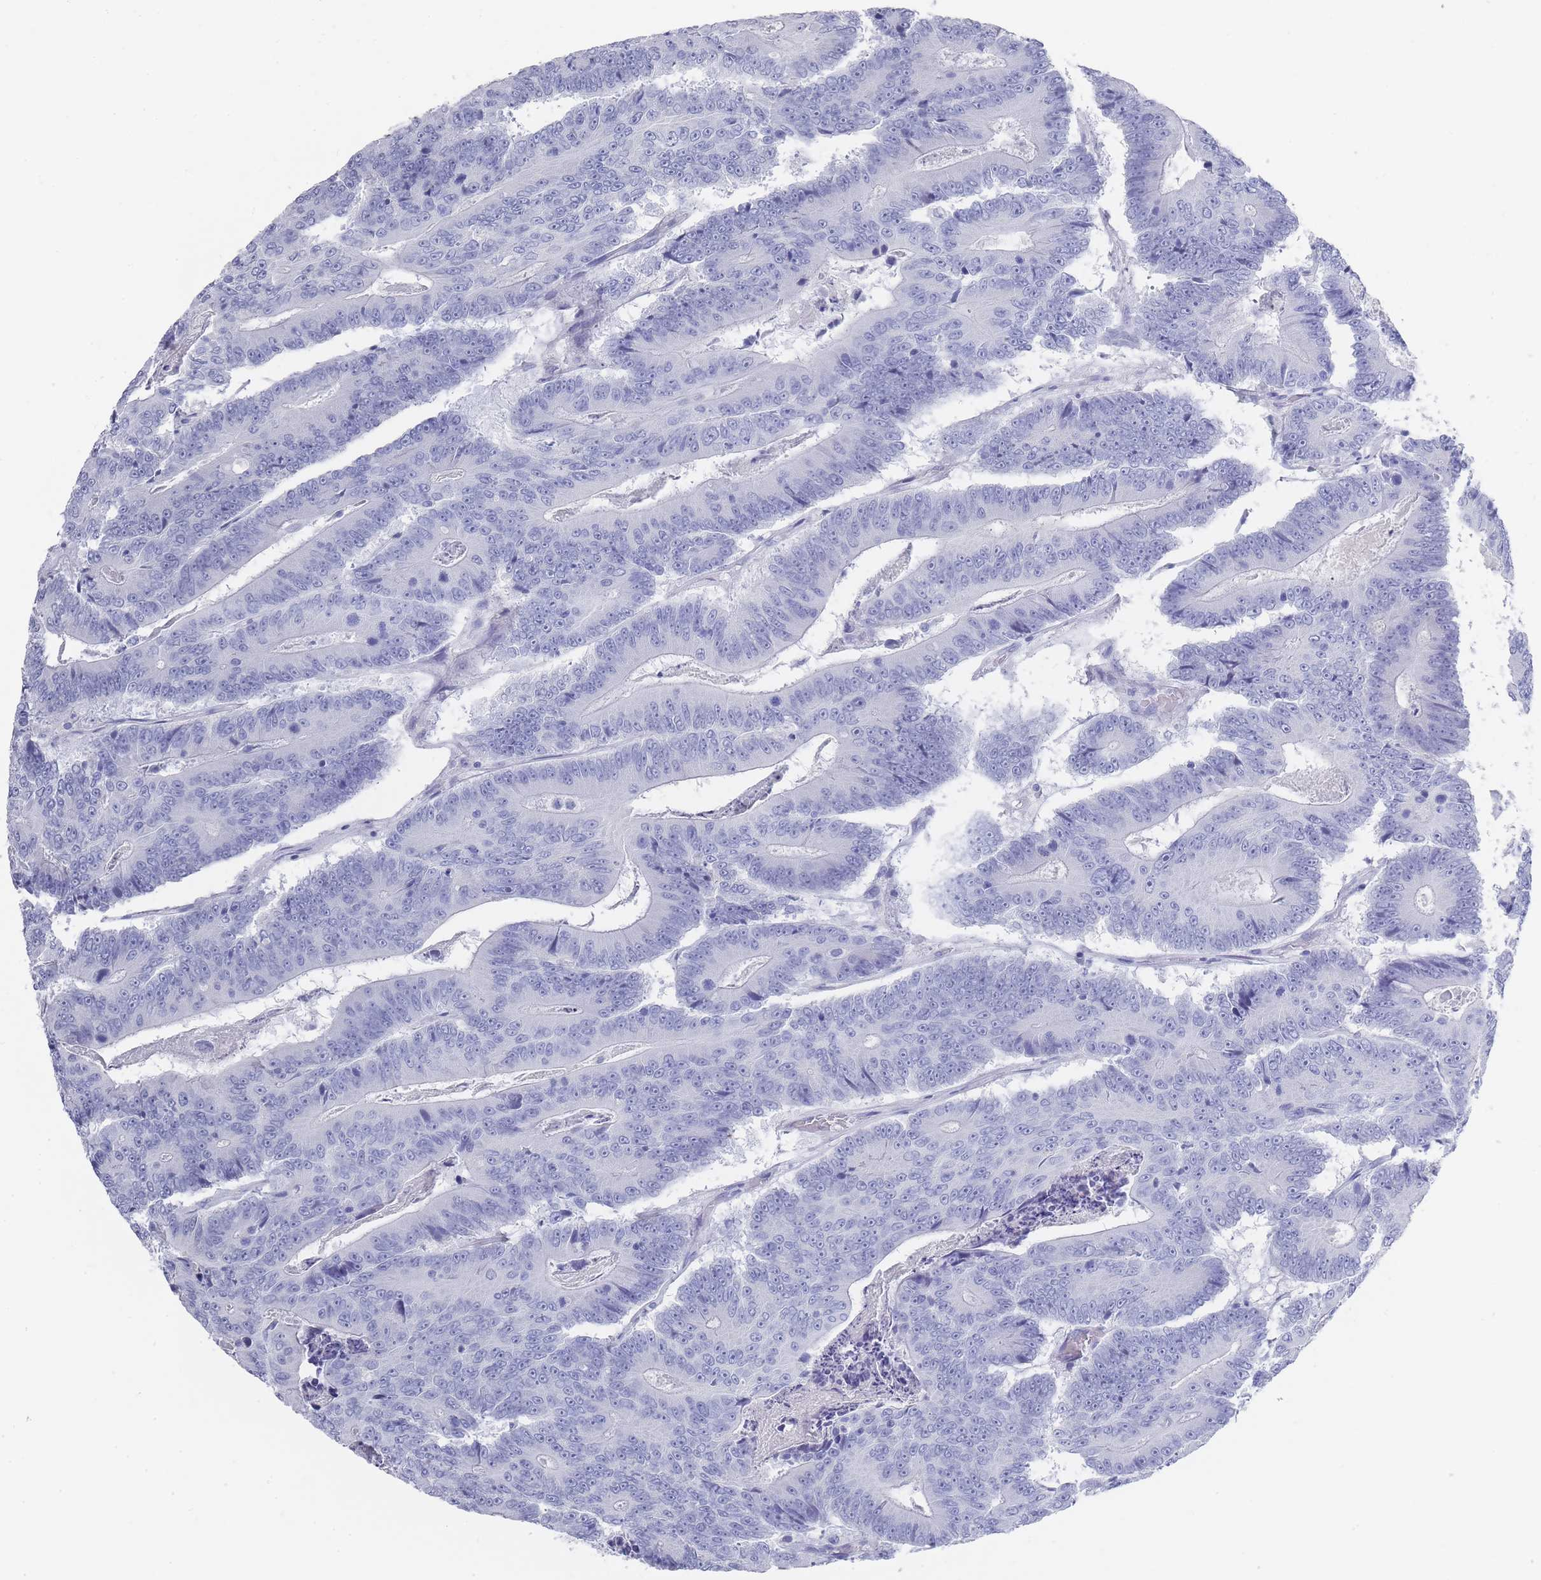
{"staining": {"intensity": "negative", "quantity": "none", "location": "none"}, "tissue": "colorectal cancer", "cell_type": "Tumor cells", "image_type": "cancer", "snomed": [{"axis": "morphology", "description": "Adenocarcinoma, NOS"}, {"axis": "topography", "description": "Colon"}], "caption": "High power microscopy micrograph of an IHC image of colorectal cancer, revealing no significant staining in tumor cells.", "gene": "RAB2B", "patient": {"sex": "male", "age": 83}}